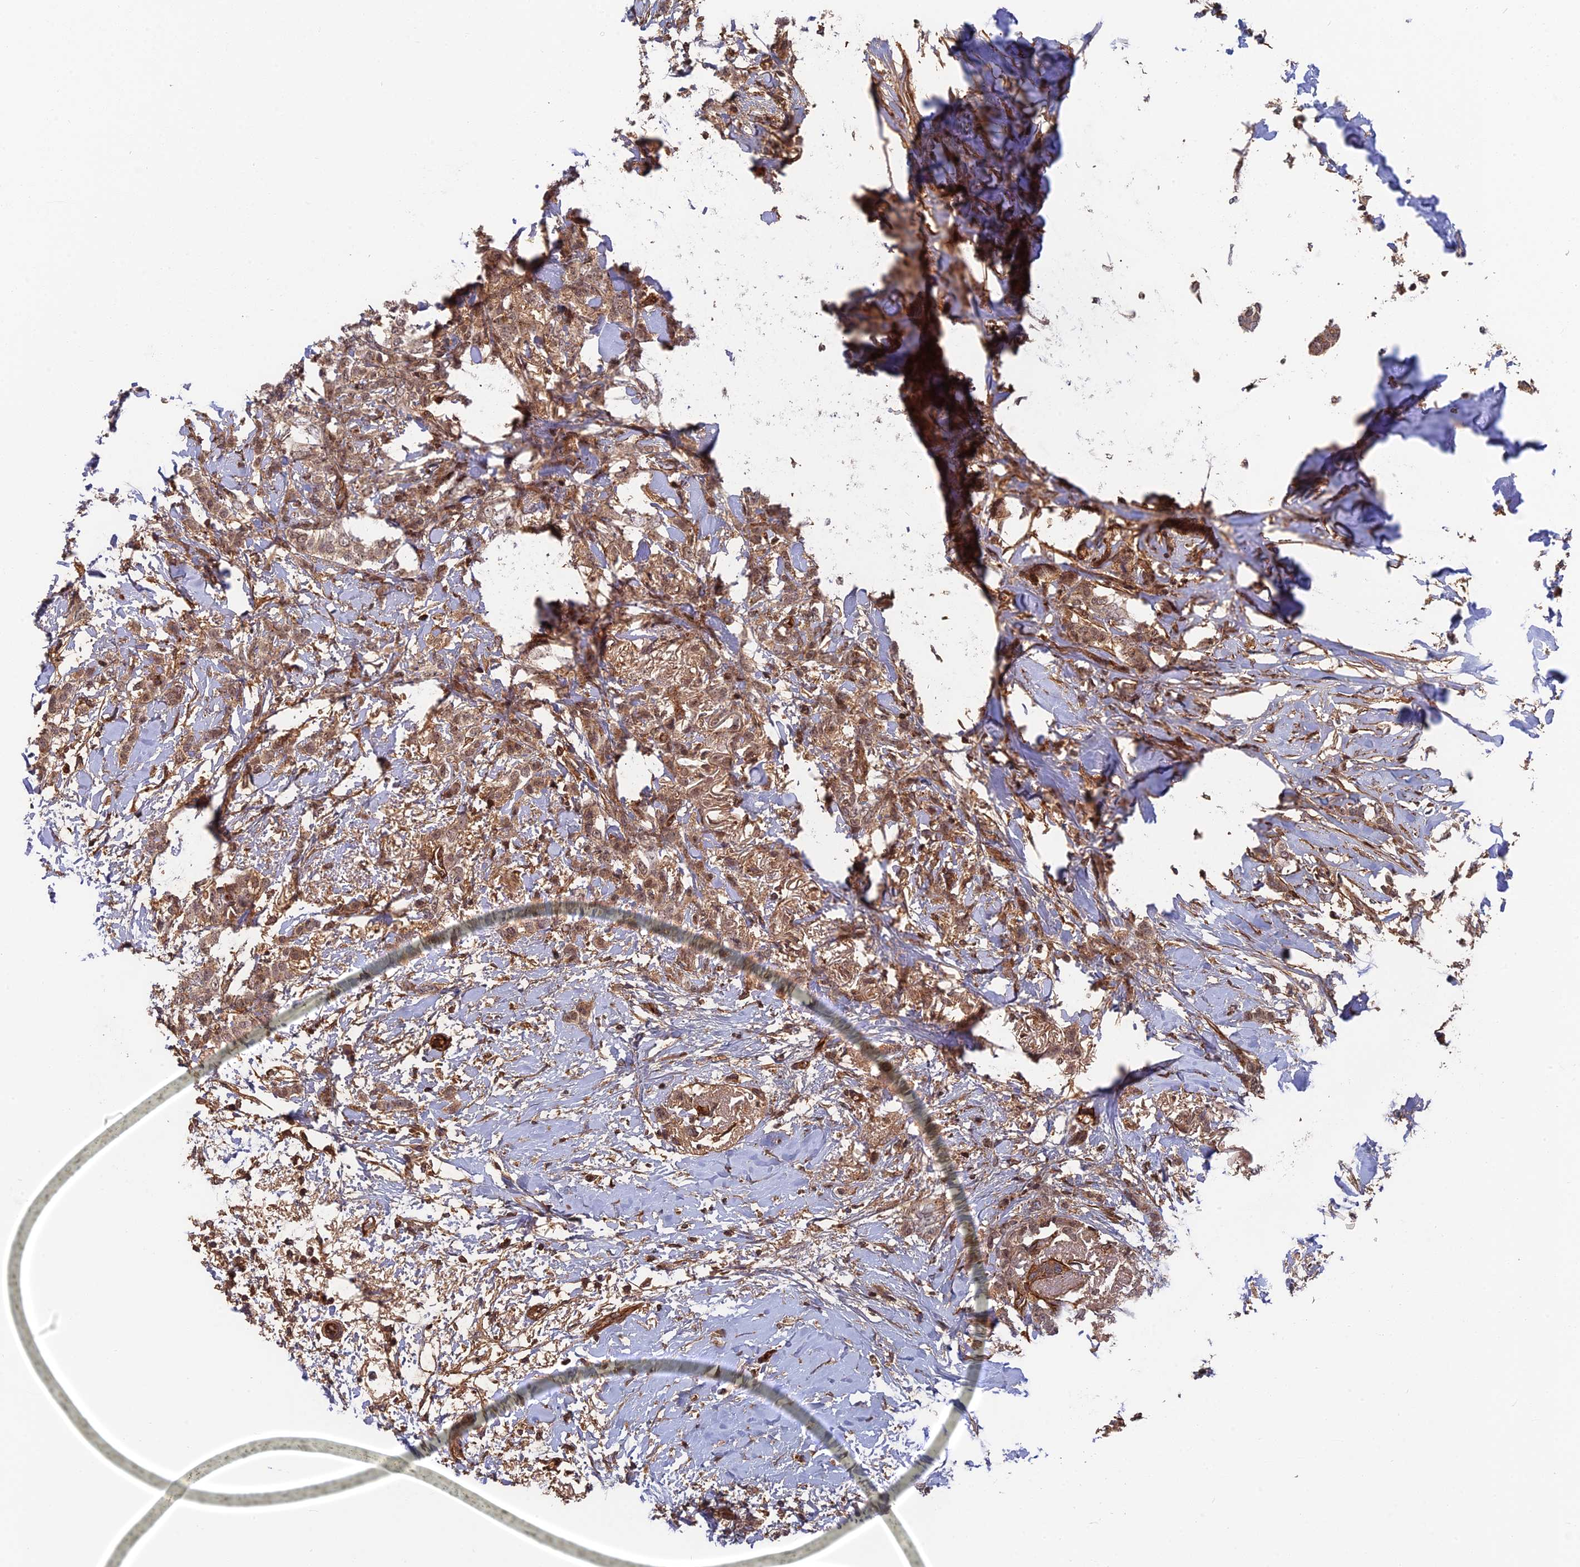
{"staining": {"intensity": "moderate", "quantity": ">75%", "location": "cytoplasmic/membranous"}, "tissue": "breast cancer", "cell_type": "Tumor cells", "image_type": "cancer", "snomed": [{"axis": "morphology", "description": "Duct carcinoma"}, {"axis": "topography", "description": "Breast"}], "caption": "Protein staining exhibits moderate cytoplasmic/membranous positivity in approximately >75% of tumor cells in breast cancer. The staining was performed using DAB (3,3'-diaminobenzidine), with brown indicating positive protein expression. Nuclei are stained blue with hematoxylin.", "gene": "OSBPL1A", "patient": {"sex": "female", "age": 72}}